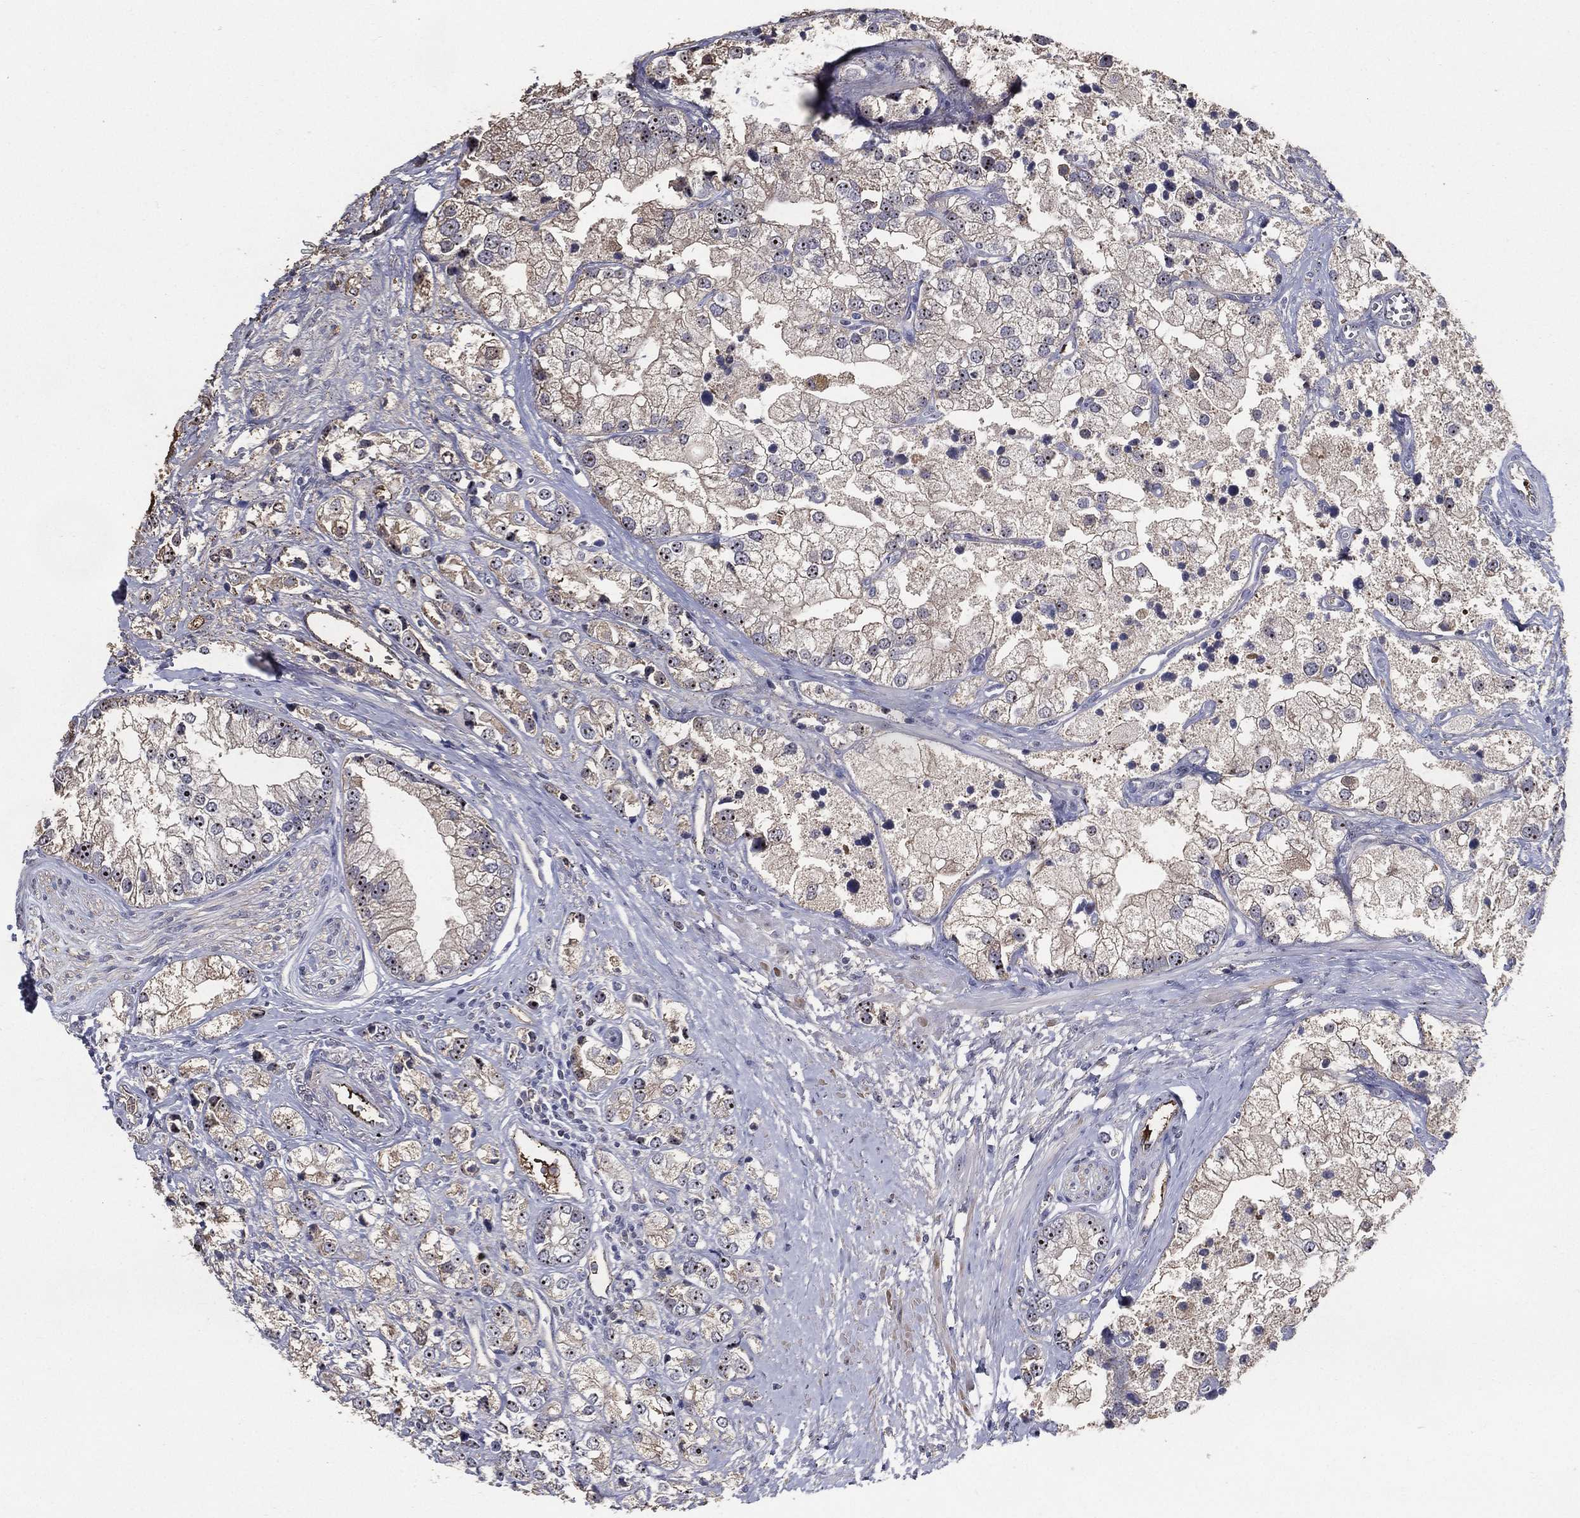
{"staining": {"intensity": "negative", "quantity": "none", "location": "none"}, "tissue": "prostate cancer", "cell_type": "Tumor cells", "image_type": "cancer", "snomed": [{"axis": "morphology", "description": "Adenocarcinoma, NOS"}, {"axis": "topography", "description": "Prostate and seminal vesicle, NOS"}, {"axis": "topography", "description": "Prostate"}], "caption": "IHC of adenocarcinoma (prostate) displays no staining in tumor cells.", "gene": "EFNA1", "patient": {"sex": "male", "age": 79}}